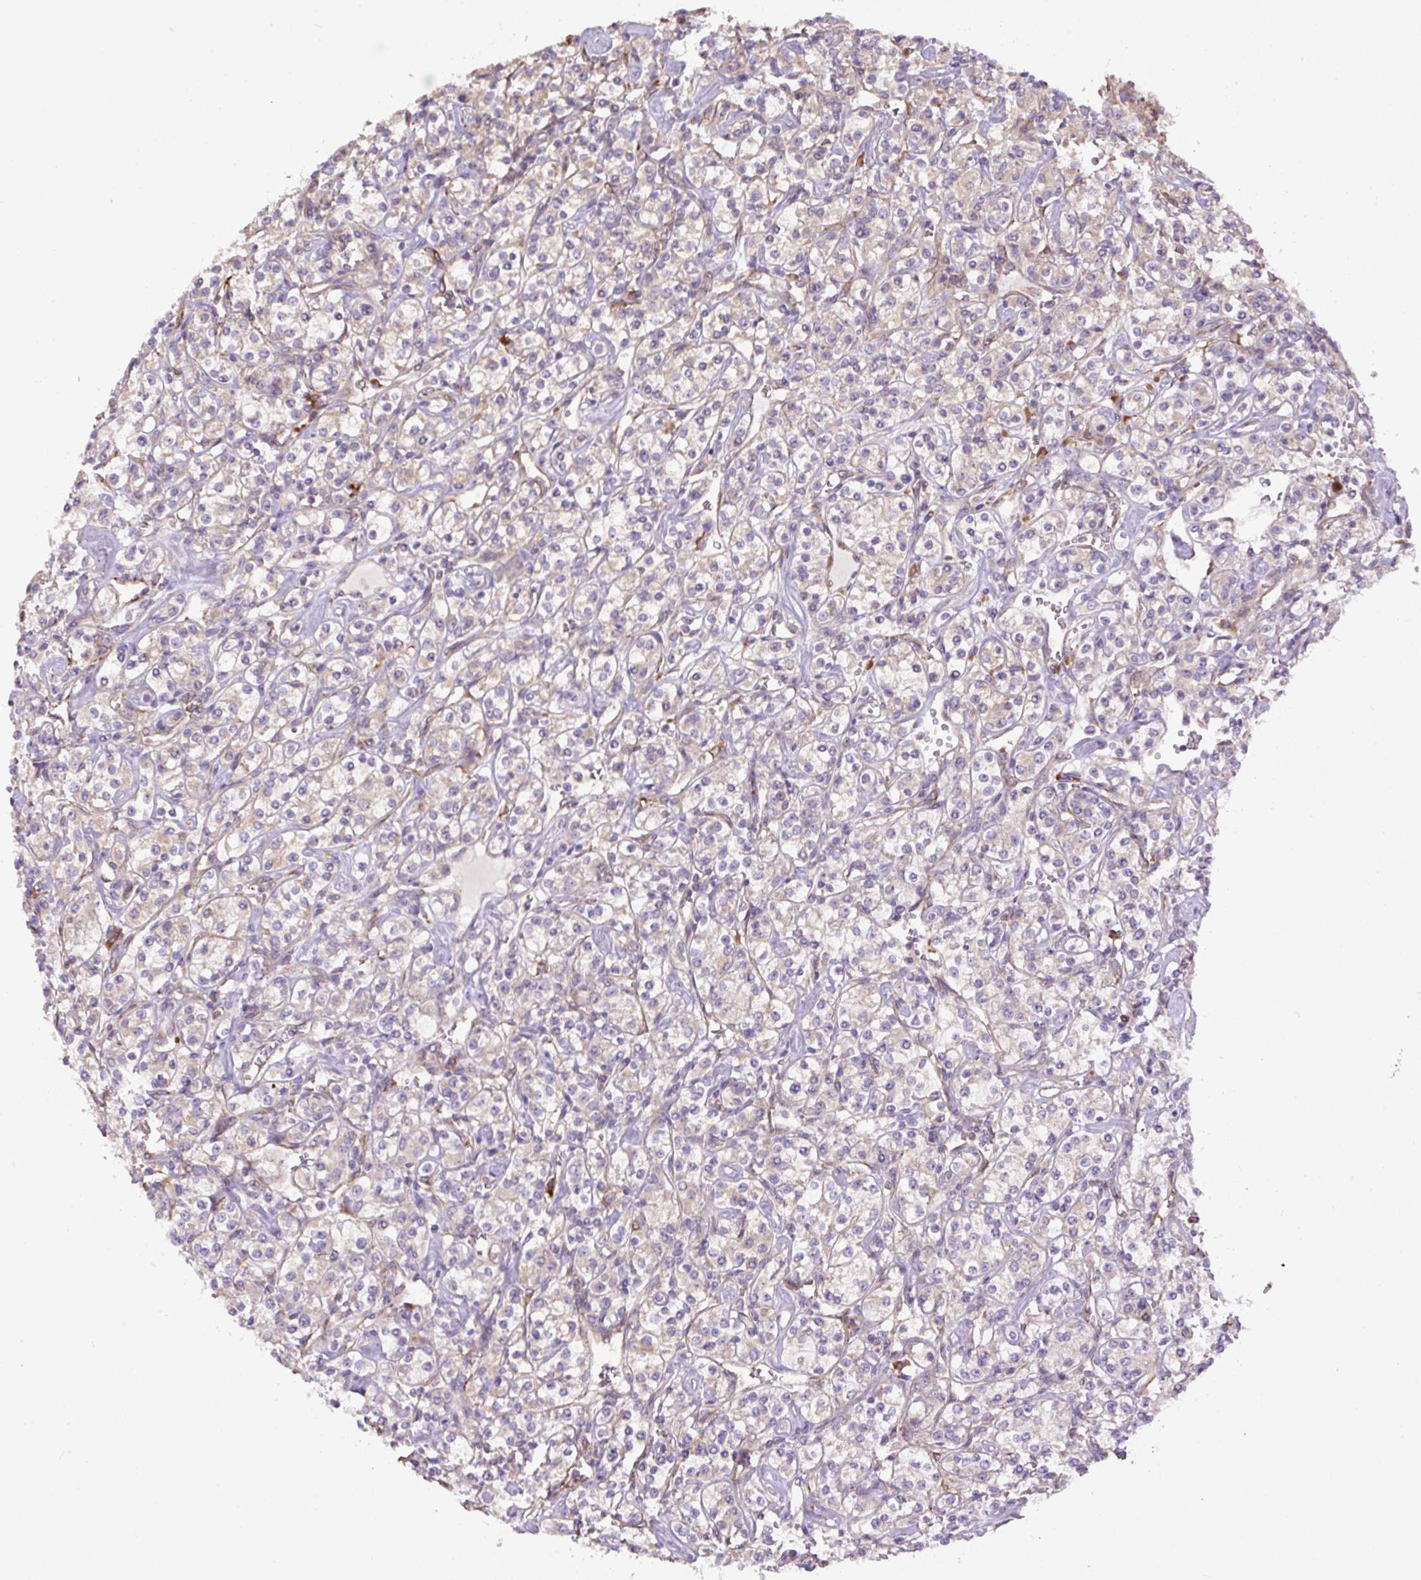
{"staining": {"intensity": "weak", "quantity": "<25%", "location": "cytoplasmic/membranous"}, "tissue": "renal cancer", "cell_type": "Tumor cells", "image_type": "cancer", "snomed": [{"axis": "morphology", "description": "Adenocarcinoma, NOS"}, {"axis": "topography", "description": "Kidney"}], "caption": "Human renal adenocarcinoma stained for a protein using immunohistochemistry exhibits no expression in tumor cells.", "gene": "PPME1", "patient": {"sex": "male", "age": 77}}